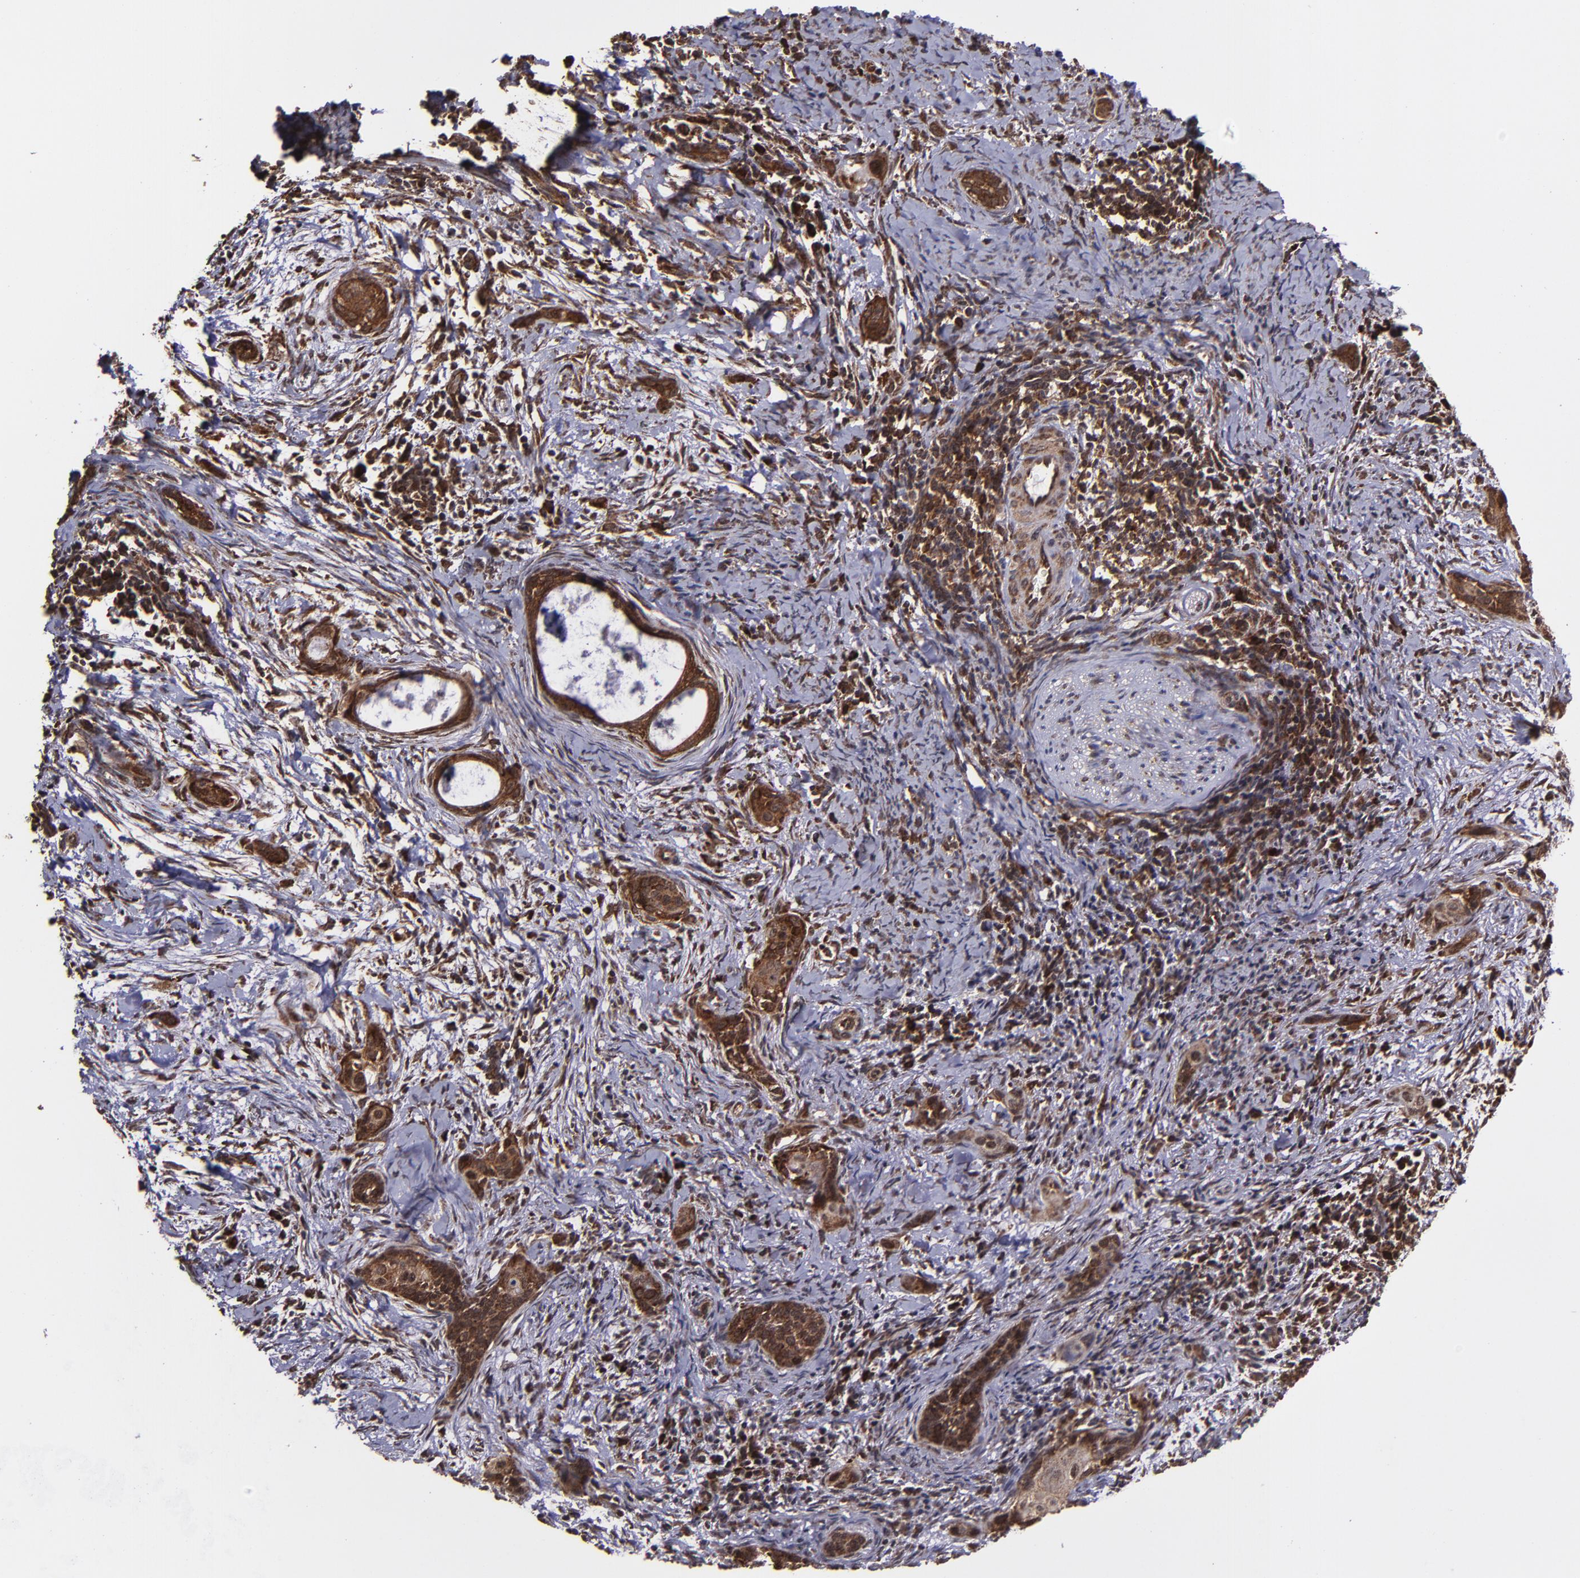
{"staining": {"intensity": "strong", "quantity": ">75%", "location": "cytoplasmic/membranous,nuclear"}, "tissue": "cervical cancer", "cell_type": "Tumor cells", "image_type": "cancer", "snomed": [{"axis": "morphology", "description": "Squamous cell carcinoma, NOS"}, {"axis": "topography", "description": "Cervix"}], "caption": "This is an image of IHC staining of squamous cell carcinoma (cervical), which shows strong expression in the cytoplasmic/membranous and nuclear of tumor cells.", "gene": "EIF4ENIF1", "patient": {"sex": "female", "age": 33}}